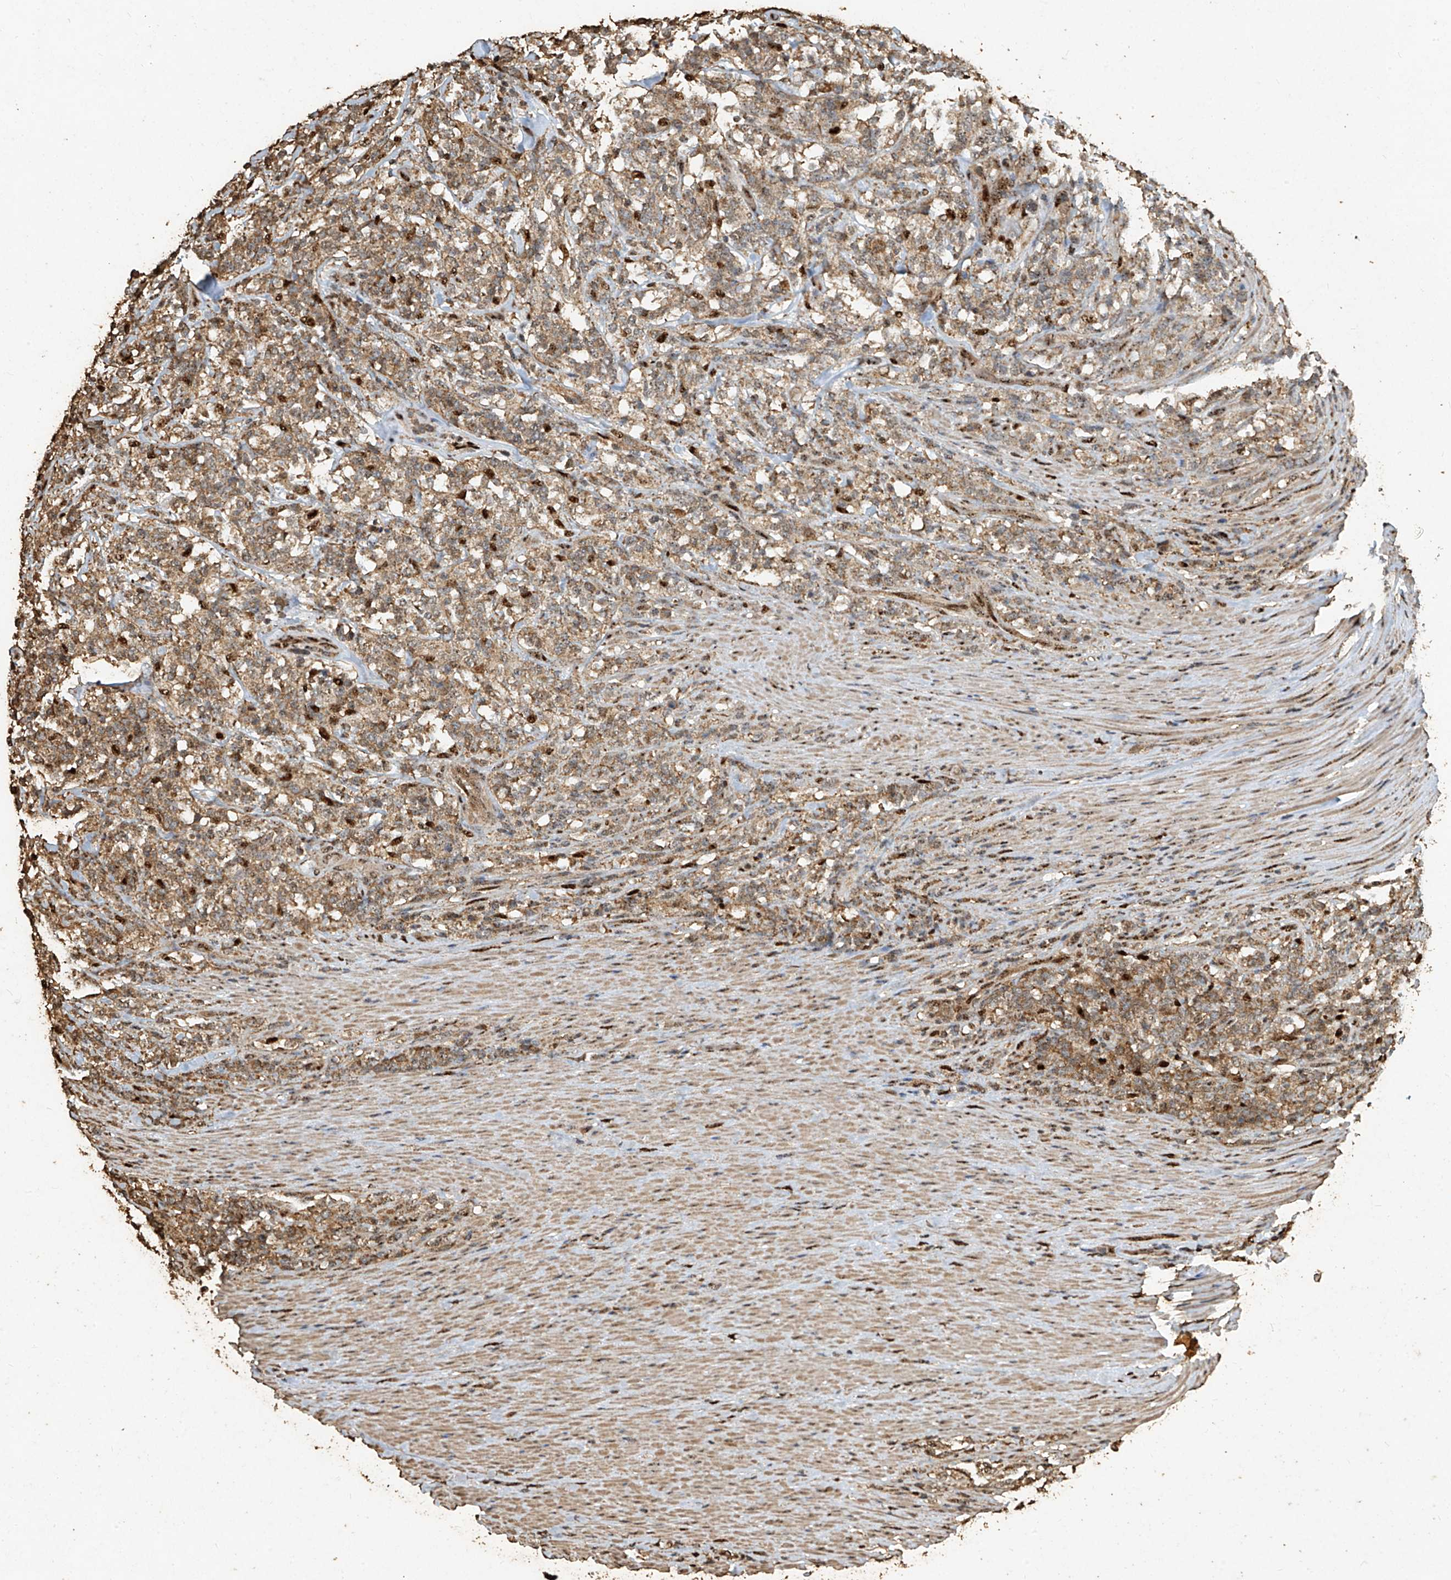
{"staining": {"intensity": "moderate", "quantity": "25%-75%", "location": "cytoplasmic/membranous"}, "tissue": "lymphoma", "cell_type": "Tumor cells", "image_type": "cancer", "snomed": [{"axis": "morphology", "description": "Malignant lymphoma, non-Hodgkin's type, High grade"}, {"axis": "topography", "description": "Soft tissue"}], "caption": "Moderate cytoplasmic/membranous protein positivity is present in approximately 25%-75% of tumor cells in lymphoma. (DAB IHC with brightfield microscopy, high magnification).", "gene": "ERBB3", "patient": {"sex": "male", "age": 18}}